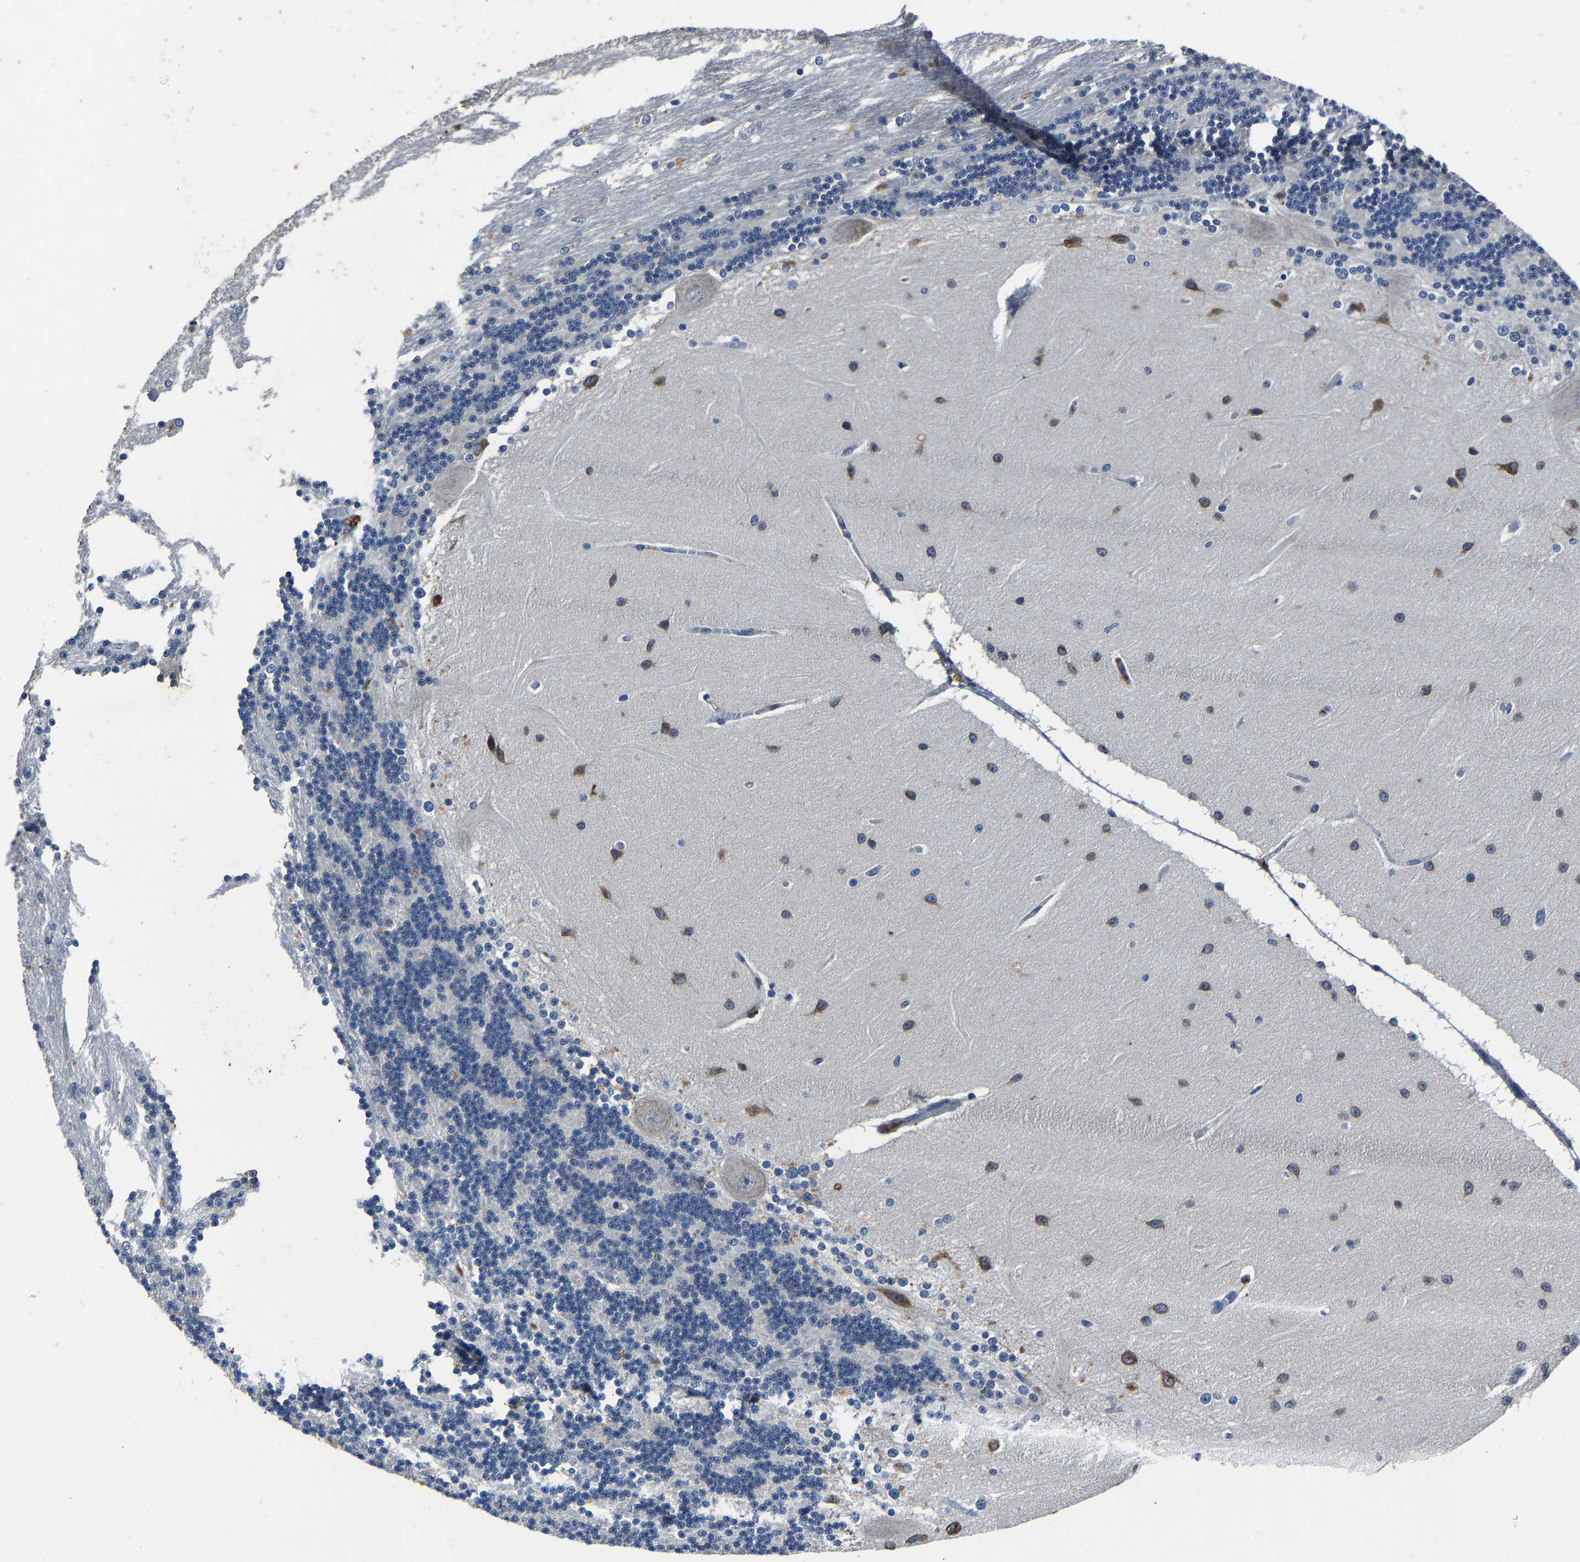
{"staining": {"intensity": "negative", "quantity": "none", "location": "none"}, "tissue": "cerebellum", "cell_type": "Cells in granular layer", "image_type": "normal", "snomed": [{"axis": "morphology", "description": "Normal tissue, NOS"}, {"axis": "topography", "description": "Cerebellum"}], "caption": "IHC image of unremarkable cerebellum stained for a protein (brown), which demonstrates no staining in cells in granular layer.", "gene": "PCNX2", "patient": {"sex": "female", "age": 54}}